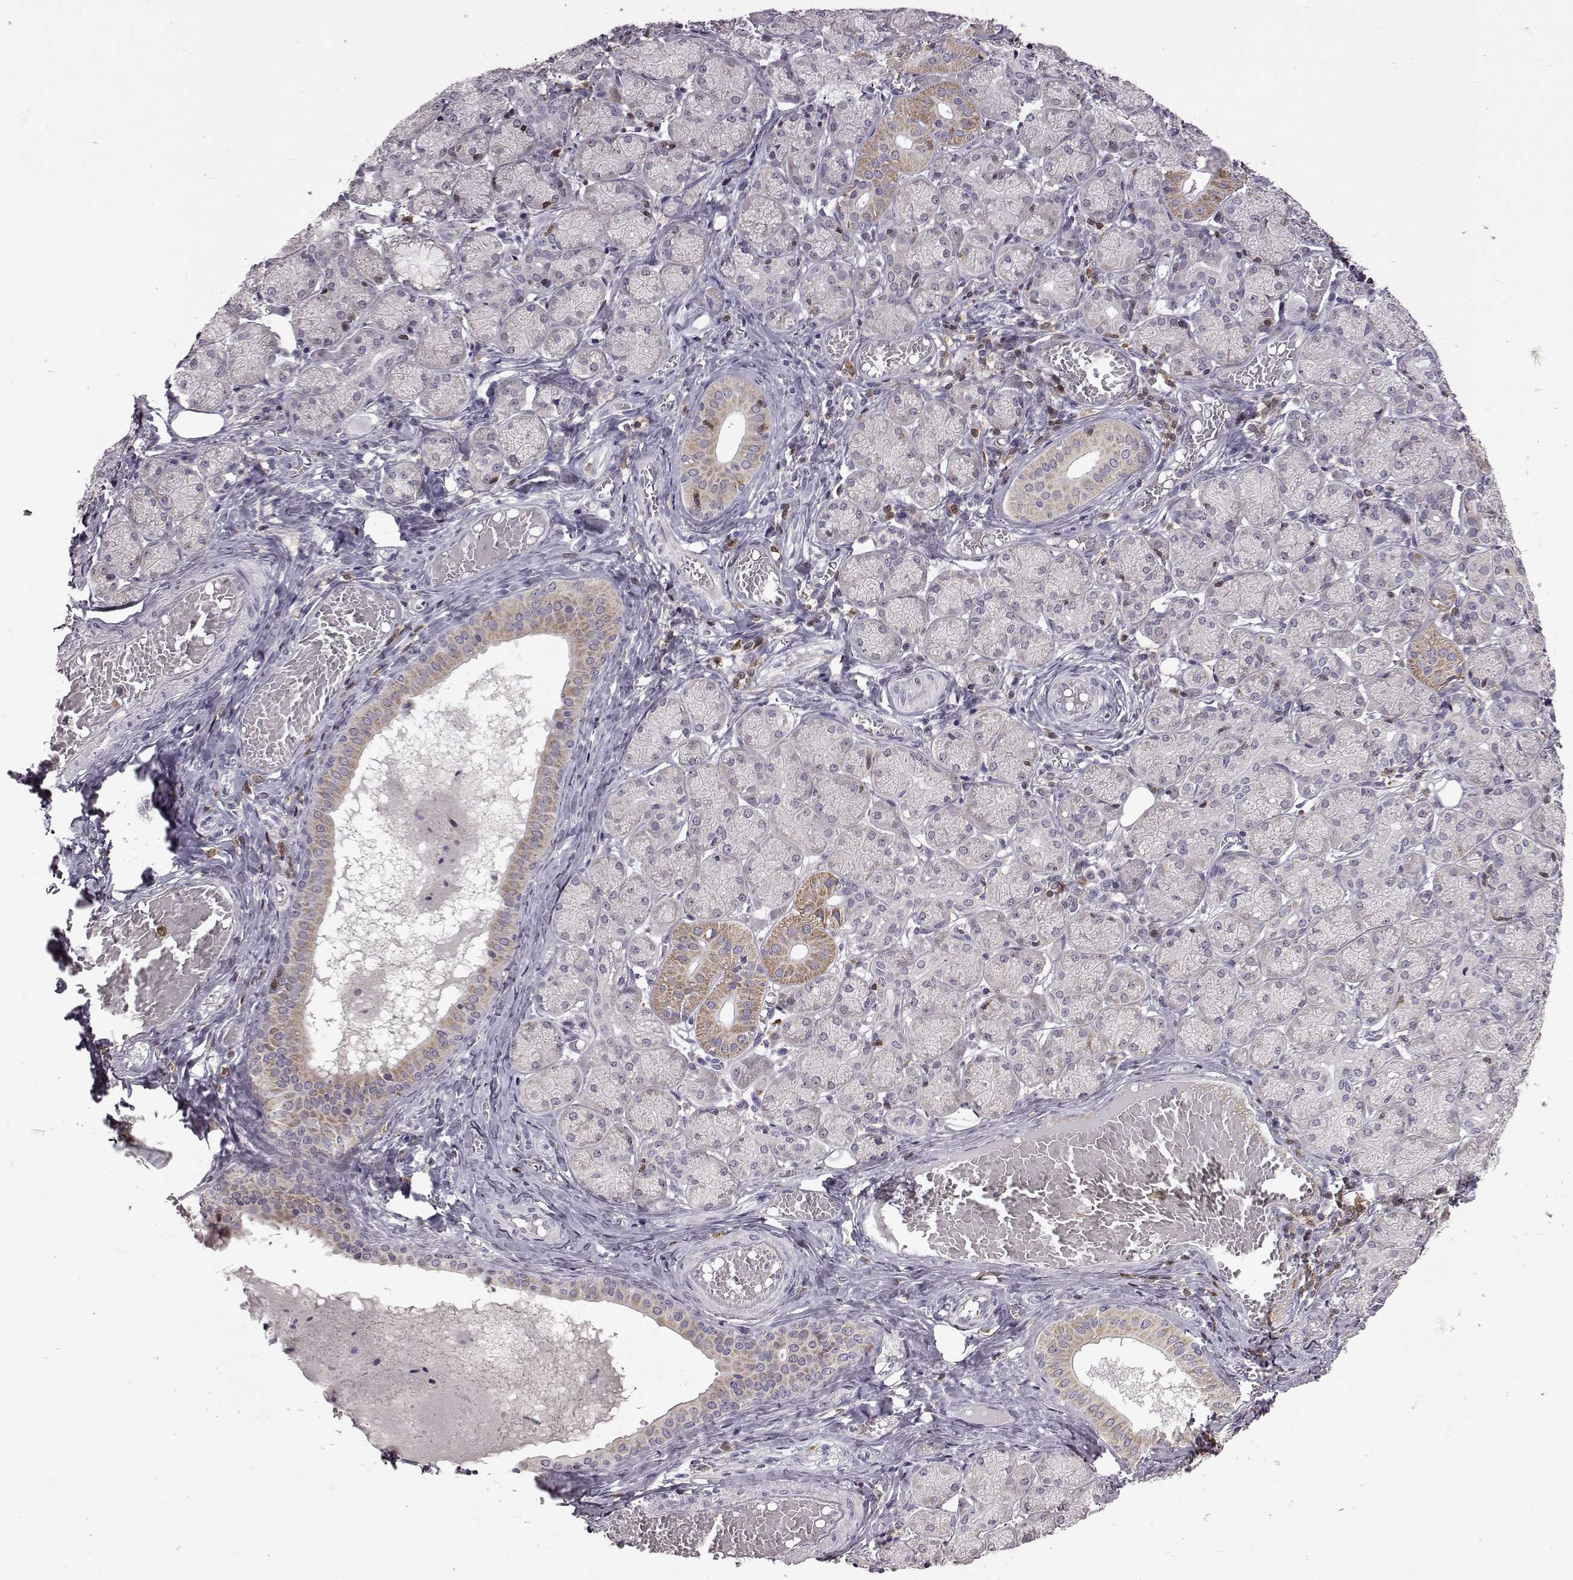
{"staining": {"intensity": "weak", "quantity": "<25%", "location": "cytoplasmic/membranous"}, "tissue": "salivary gland", "cell_type": "Glandular cells", "image_type": "normal", "snomed": [{"axis": "morphology", "description": "Normal tissue, NOS"}, {"axis": "topography", "description": "Salivary gland"}, {"axis": "topography", "description": "Peripheral nerve tissue"}], "caption": "High magnification brightfield microscopy of normal salivary gland stained with DAB (3,3'-diaminobenzidine) (brown) and counterstained with hematoxylin (blue): glandular cells show no significant expression. The staining was performed using DAB to visualize the protein expression in brown, while the nuclei were stained in blue with hematoxylin (Magnification: 20x).", "gene": "DOK2", "patient": {"sex": "female", "age": 24}}